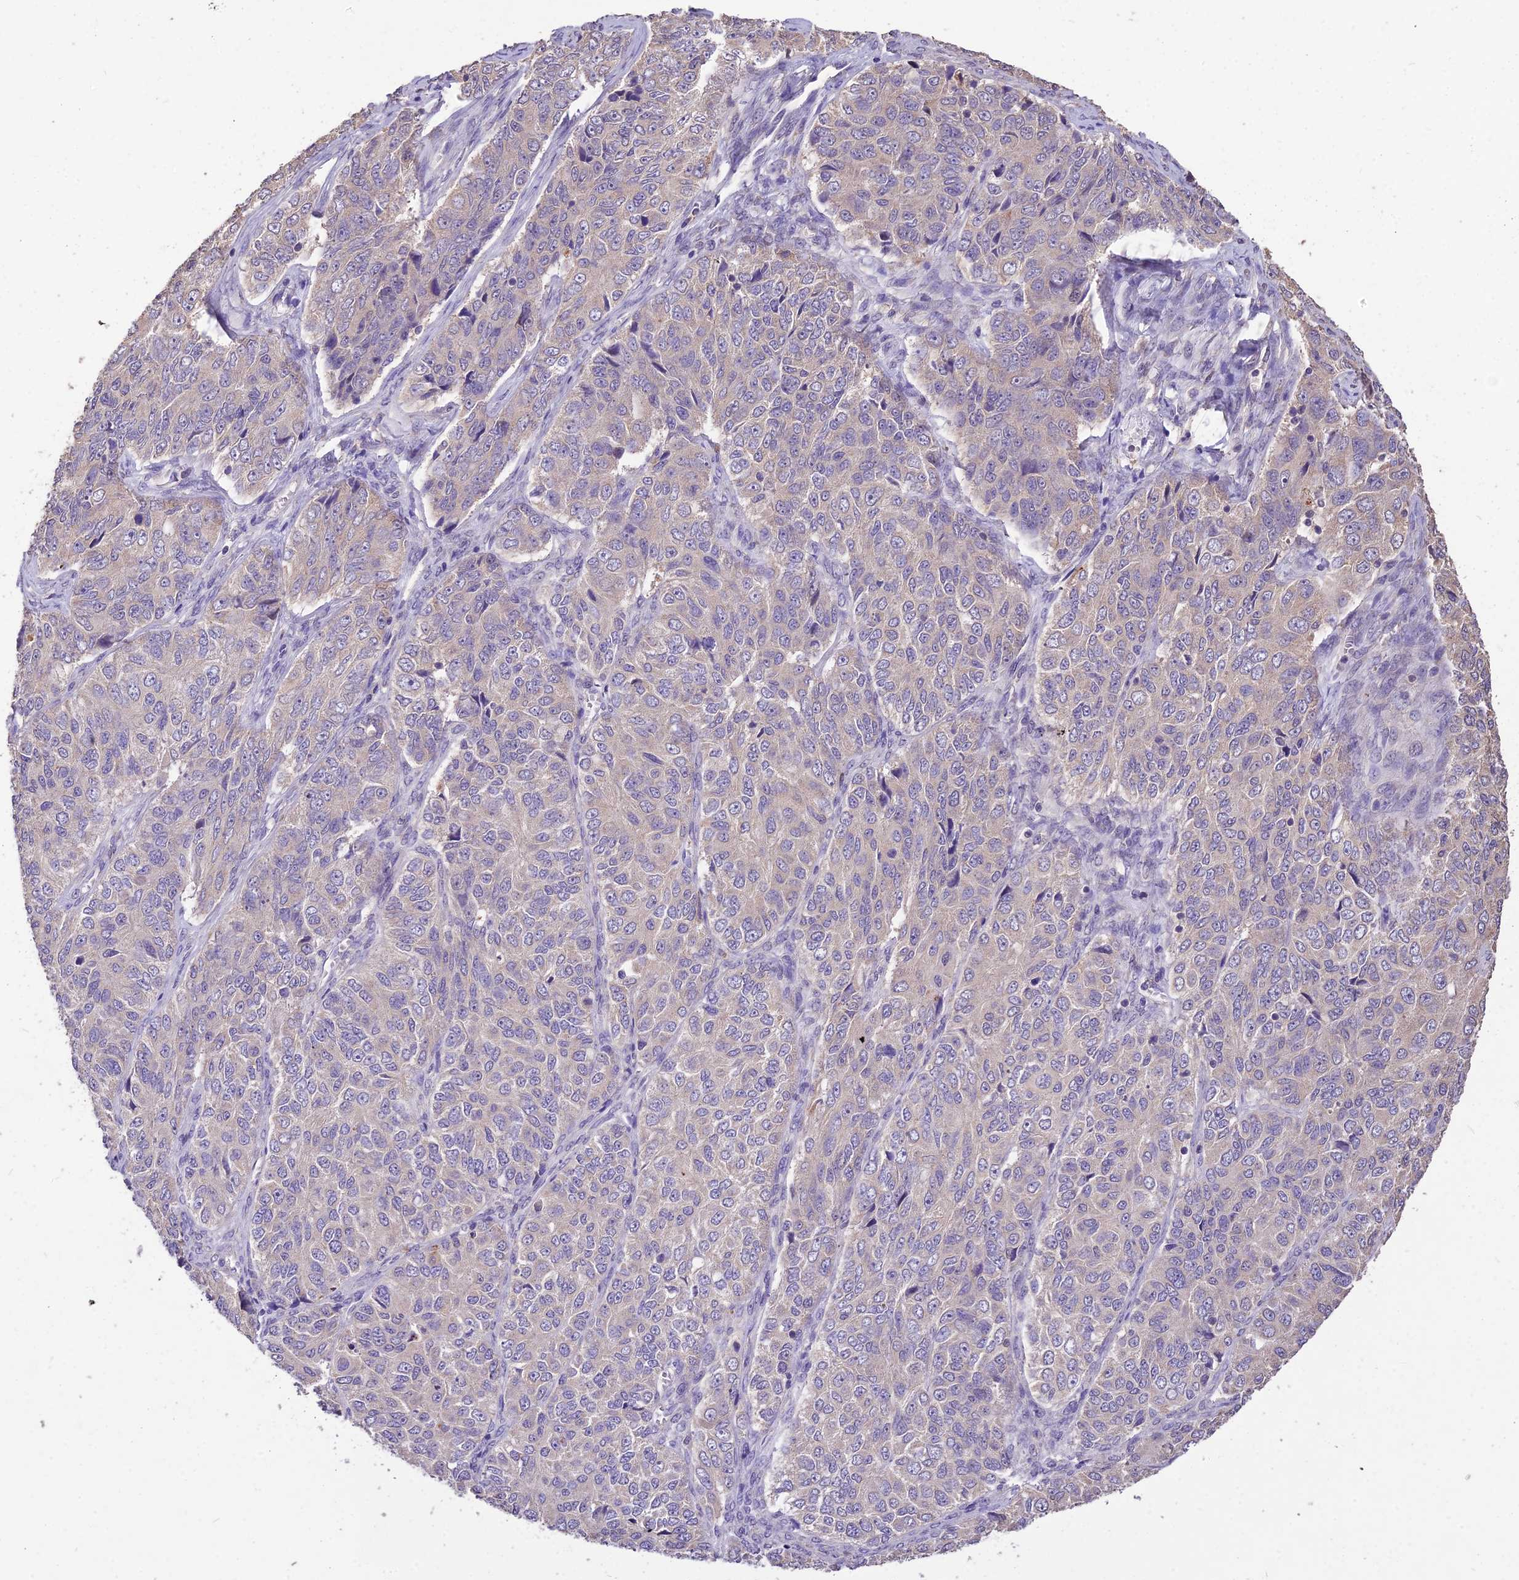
{"staining": {"intensity": "negative", "quantity": "none", "location": "none"}, "tissue": "ovarian cancer", "cell_type": "Tumor cells", "image_type": "cancer", "snomed": [{"axis": "morphology", "description": "Carcinoma, endometroid"}, {"axis": "topography", "description": "Ovary"}], "caption": "Image shows no protein positivity in tumor cells of ovarian endometroid carcinoma tissue.", "gene": "SDHD", "patient": {"sex": "female", "age": 51}}